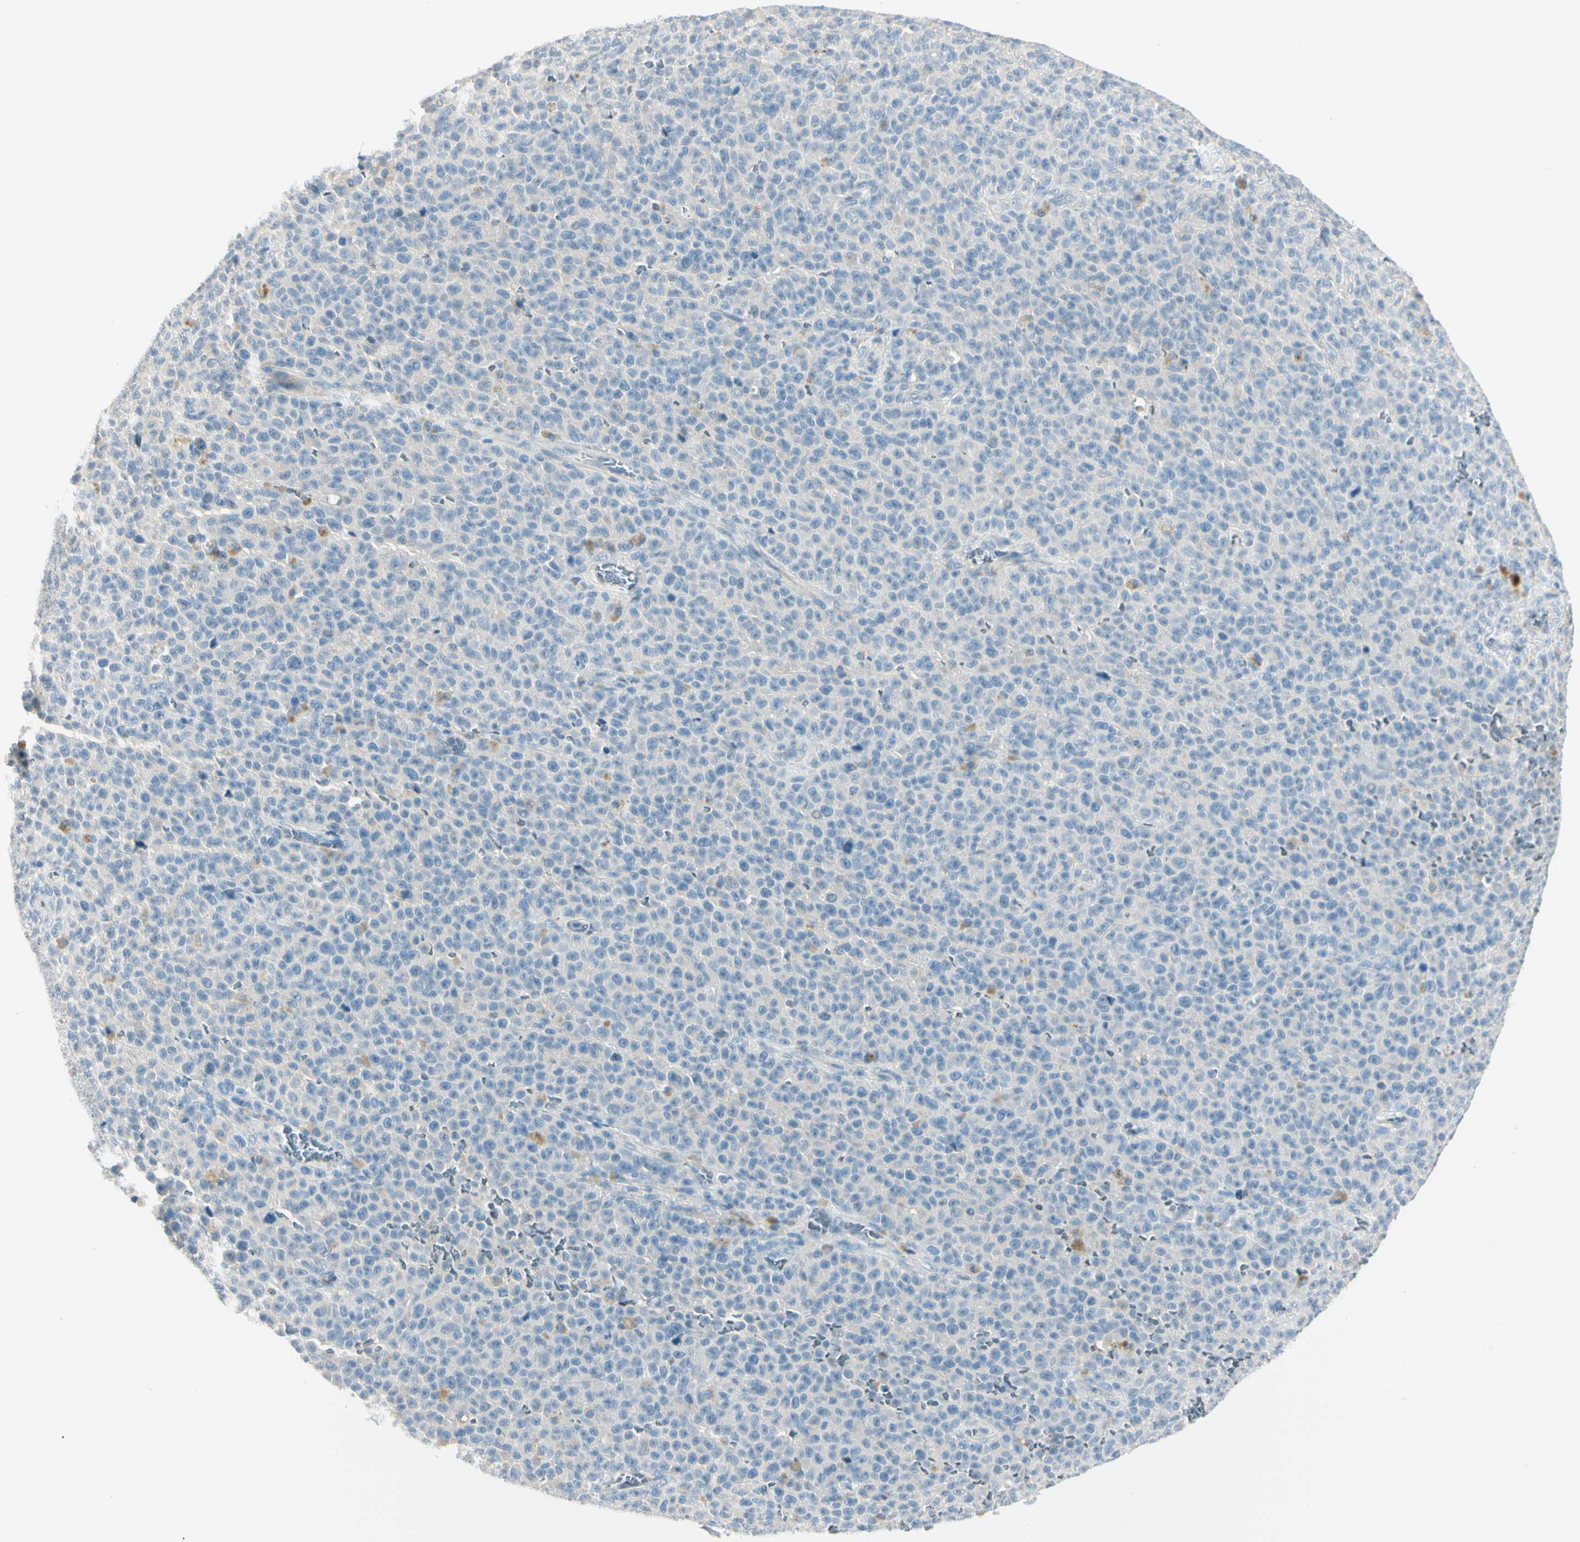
{"staining": {"intensity": "negative", "quantity": "none", "location": "none"}, "tissue": "melanoma", "cell_type": "Tumor cells", "image_type": "cancer", "snomed": [{"axis": "morphology", "description": "Malignant melanoma, NOS"}, {"axis": "topography", "description": "Skin"}], "caption": "Immunohistochemical staining of human melanoma demonstrates no significant positivity in tumor cells. (Immunohistochemistry, brightfield microscopy, high magnification).", "gene": "SLC6A15", "patient": {"sex": "female", "age": 82}}